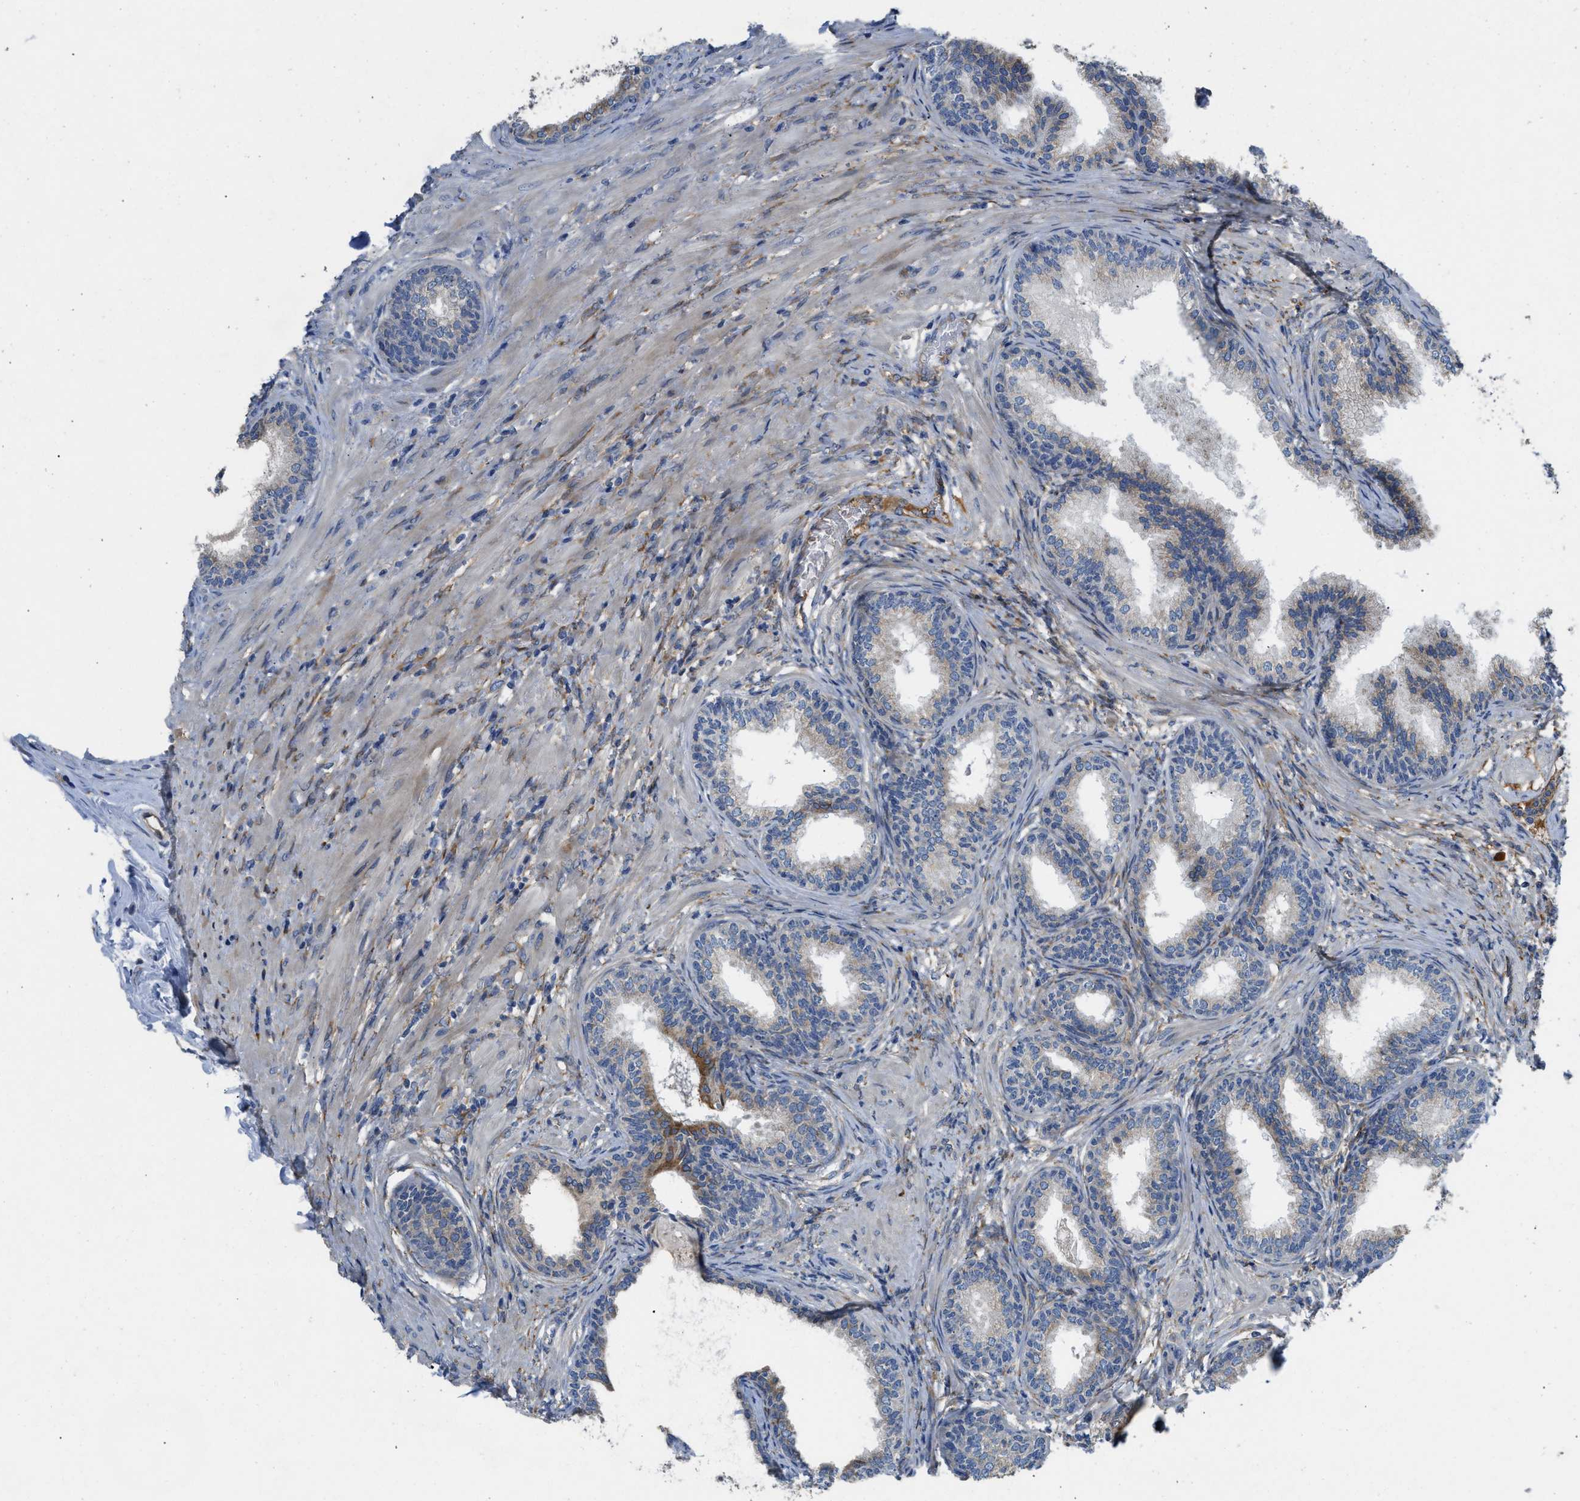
{"staining": {"intensity": "moderate", "quantity": "<25%", "location": "cytoplasmic/membranous"}, "tissue": "prostate", "cell_type": "Glandular cells", "image_type": "normal", "snomed": [{"axis": "morphology", "description": "Normal tissue, NOS"}, {"axis": "topography", "description": "Prostate"}], "caption": "A brown stain labels moderate cytoplasmic/membranous expression of a protein in glandular cells of benign human prostate. The staining was performed using DAB (3,3'-diaminobenzidine) to visualize the protein expression in brown, while the nuclei were stained in blue with hematoxylin (Magnification: 20x).", "gene": "GGCX", "patient": {"sex": "male", "age": 76}}